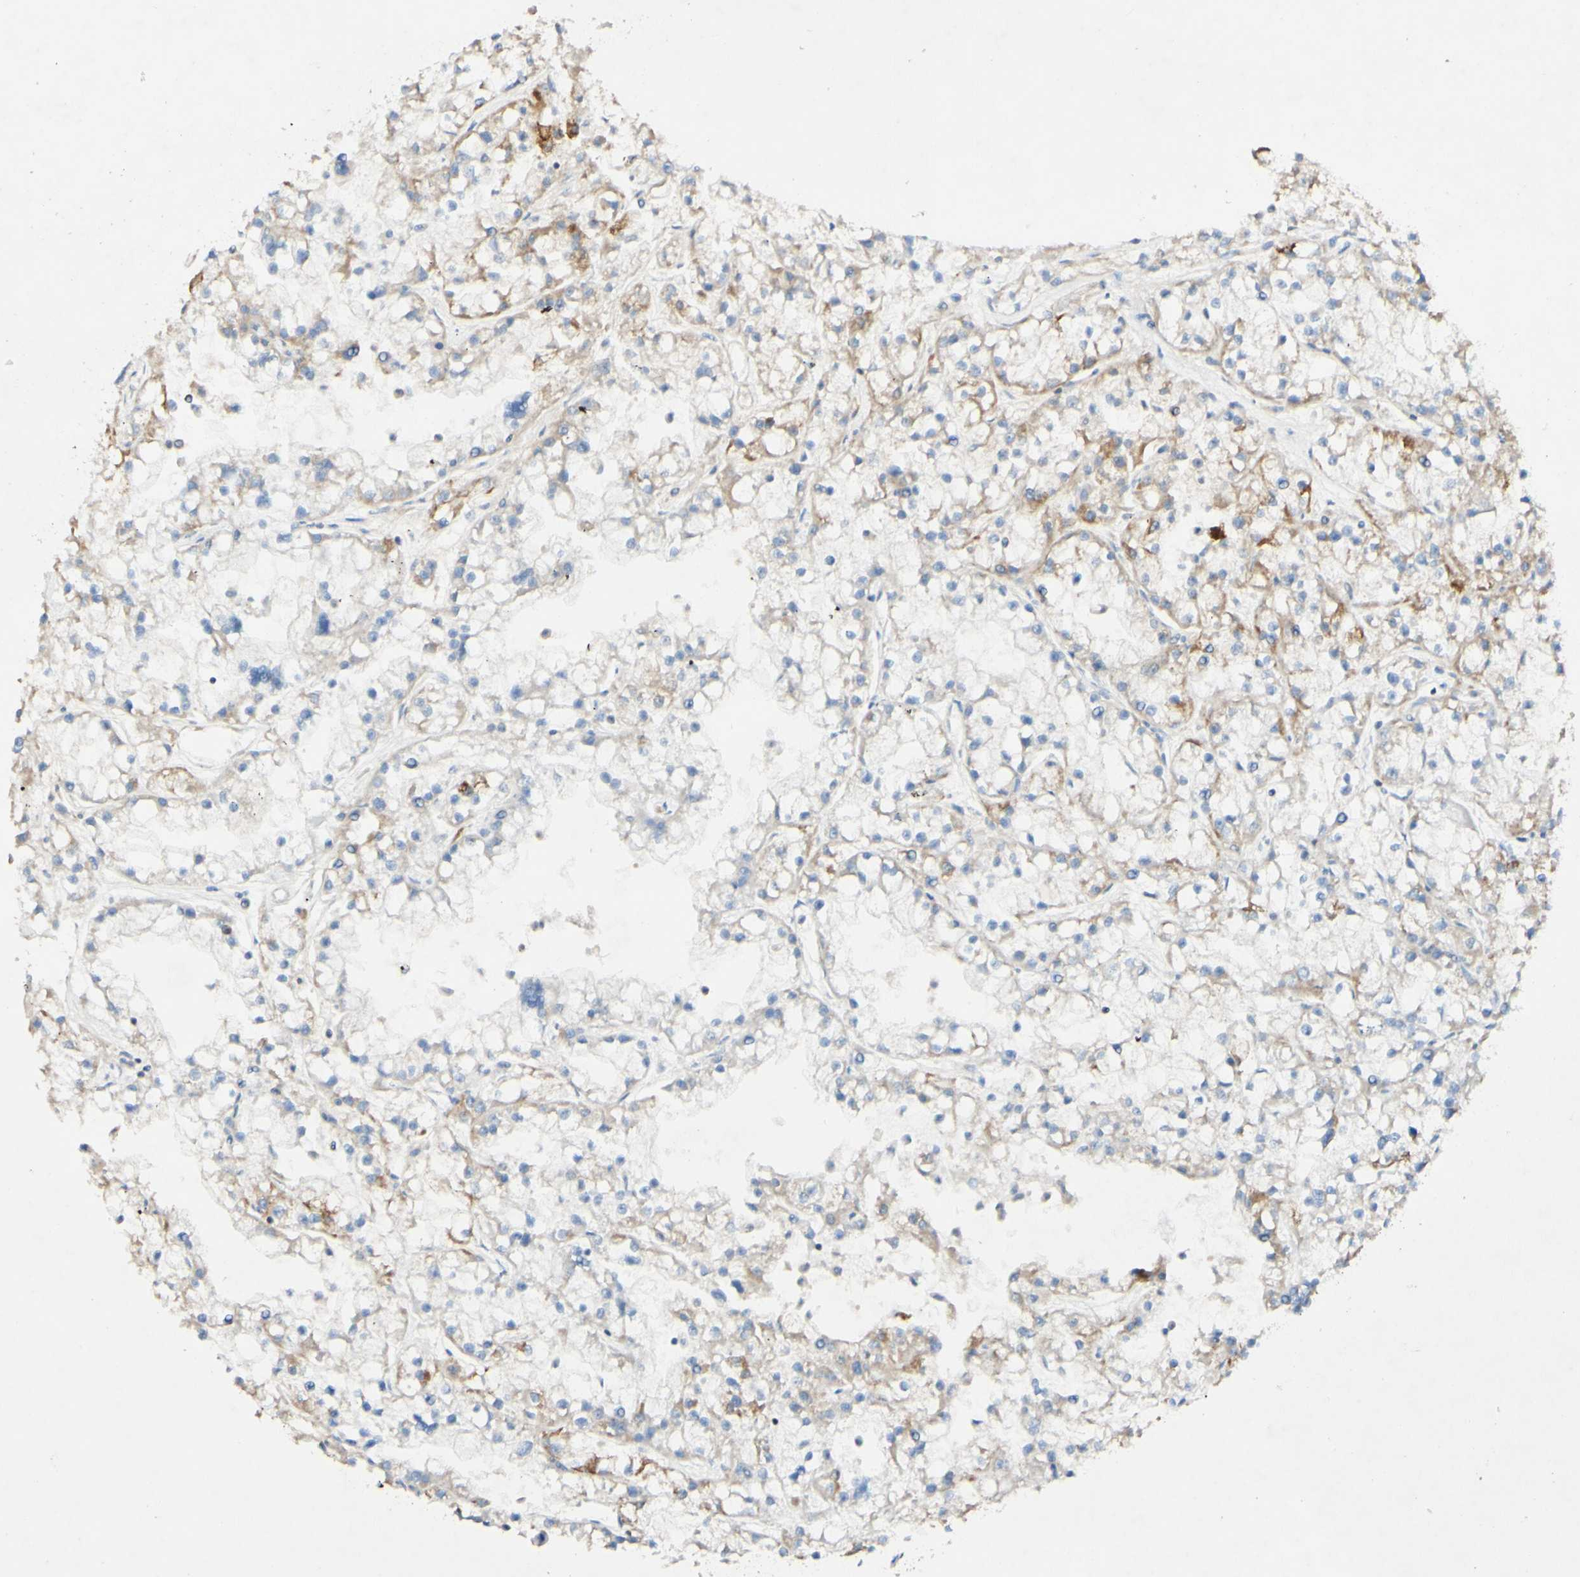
{"staining": {"intensity": "moderate", "quantity": "<25%", "location": "cytoplasmic/membranous"}, "tissue": "renal cancer", "cell_type": "Tumor cells", "image_type": "cancer", "snomed": [{"axis": "morphology", "description": "Adenocarcinoma, NOS"}, {"axis": "topography", "description": "Kidney"}], "caption": "The histopathology image reveals staining of adenocarcinoma (renal), revealing moderate cytoplasmic/membranous protein positivity (brown color) within tumor cells.", "gene": "OXCT1", "patient": {"sex": "female", "age": 52}}